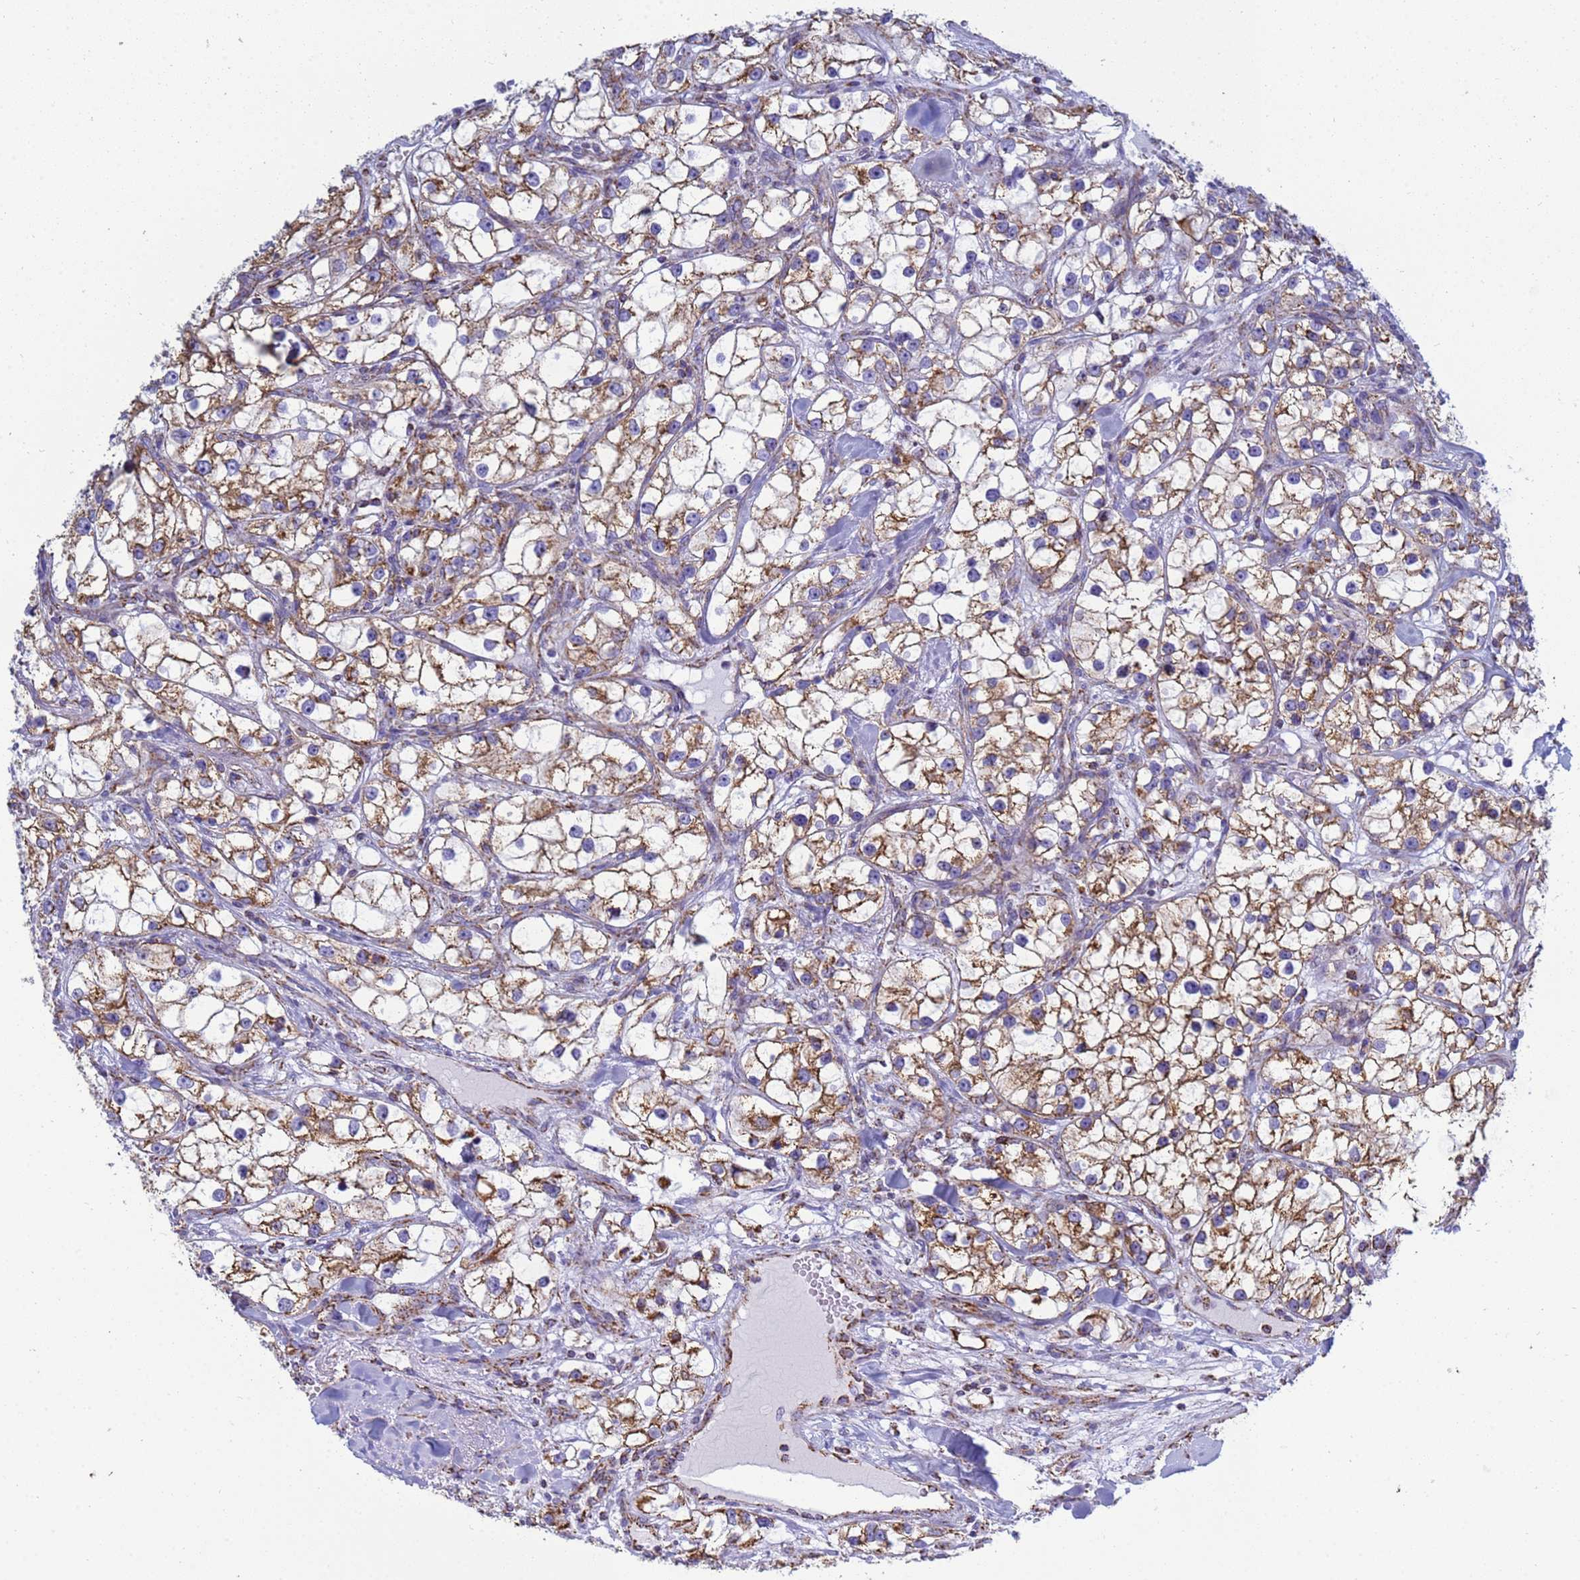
{"staining": {"intensity": "moderate", "quantity": "25%-75%", "location": "cytoplasmic/membranous"}, "tissue": "renal cancer", "cell_type": "Tumor cells", "image_type": "cancer", "snomed": [{"axis": "morphology", "description": "Adenocarcinoma, NOS"}, {"axis": "topography", "description": "Kidney"}], "caption": "Renal adenocarcinoma stained for a protein (brown) displays moderate cytoplasmic/membranous positive staining in approximately 25%-75% of tumor cells.", "gene": "COQ4", "patient": {"sex": "male", "age": 77}}